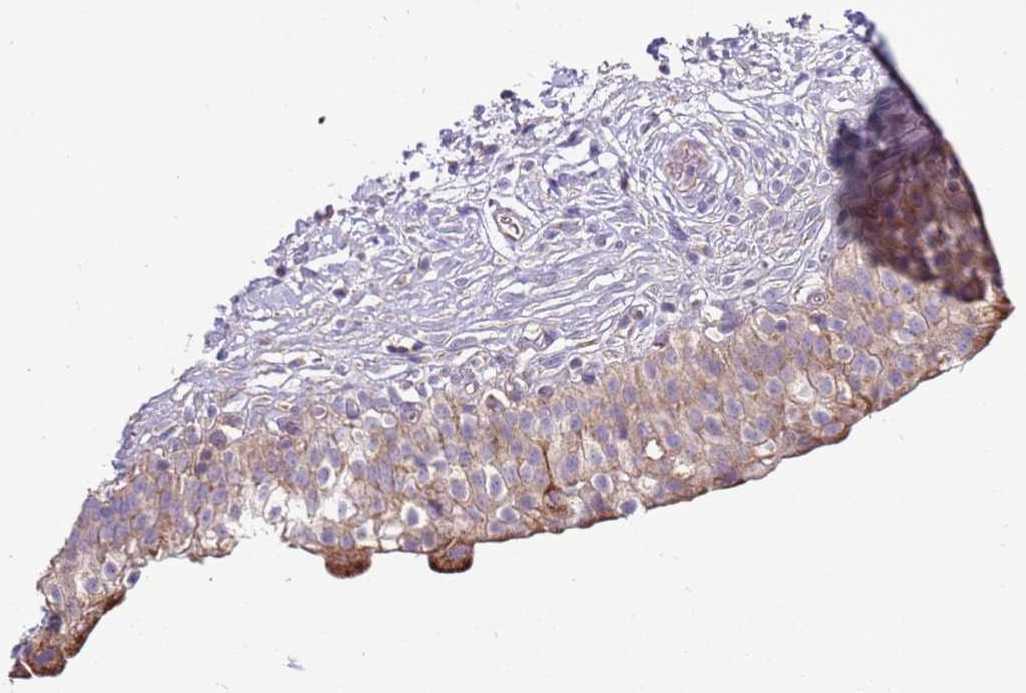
{"staining": {"intensity": "moderate", "quantity": ">75%", "location": "cytoplasmic/membranous"}, "tissue": "urinary bladder", "cell_type": "Urothelial cells", "image_type": "normal", "snomed": [{"axis": "morphology", "description": "Normal tissue, NOS"}, {"axis": "topography", "description": "Urinary bladder"}], "caption": "Immunohistochemistry (IHC) image of benign urinary bladder: human urinary bladder stained using IHC reveals medium levels of moderate protein expression localized specifically in the cytoplasmic/membranous of urothelial cells, appearing as a cytoplasmic/membranous brown color.", "gene": "TRAPPC4", "patient": {"sex": "male", "age": 55}}